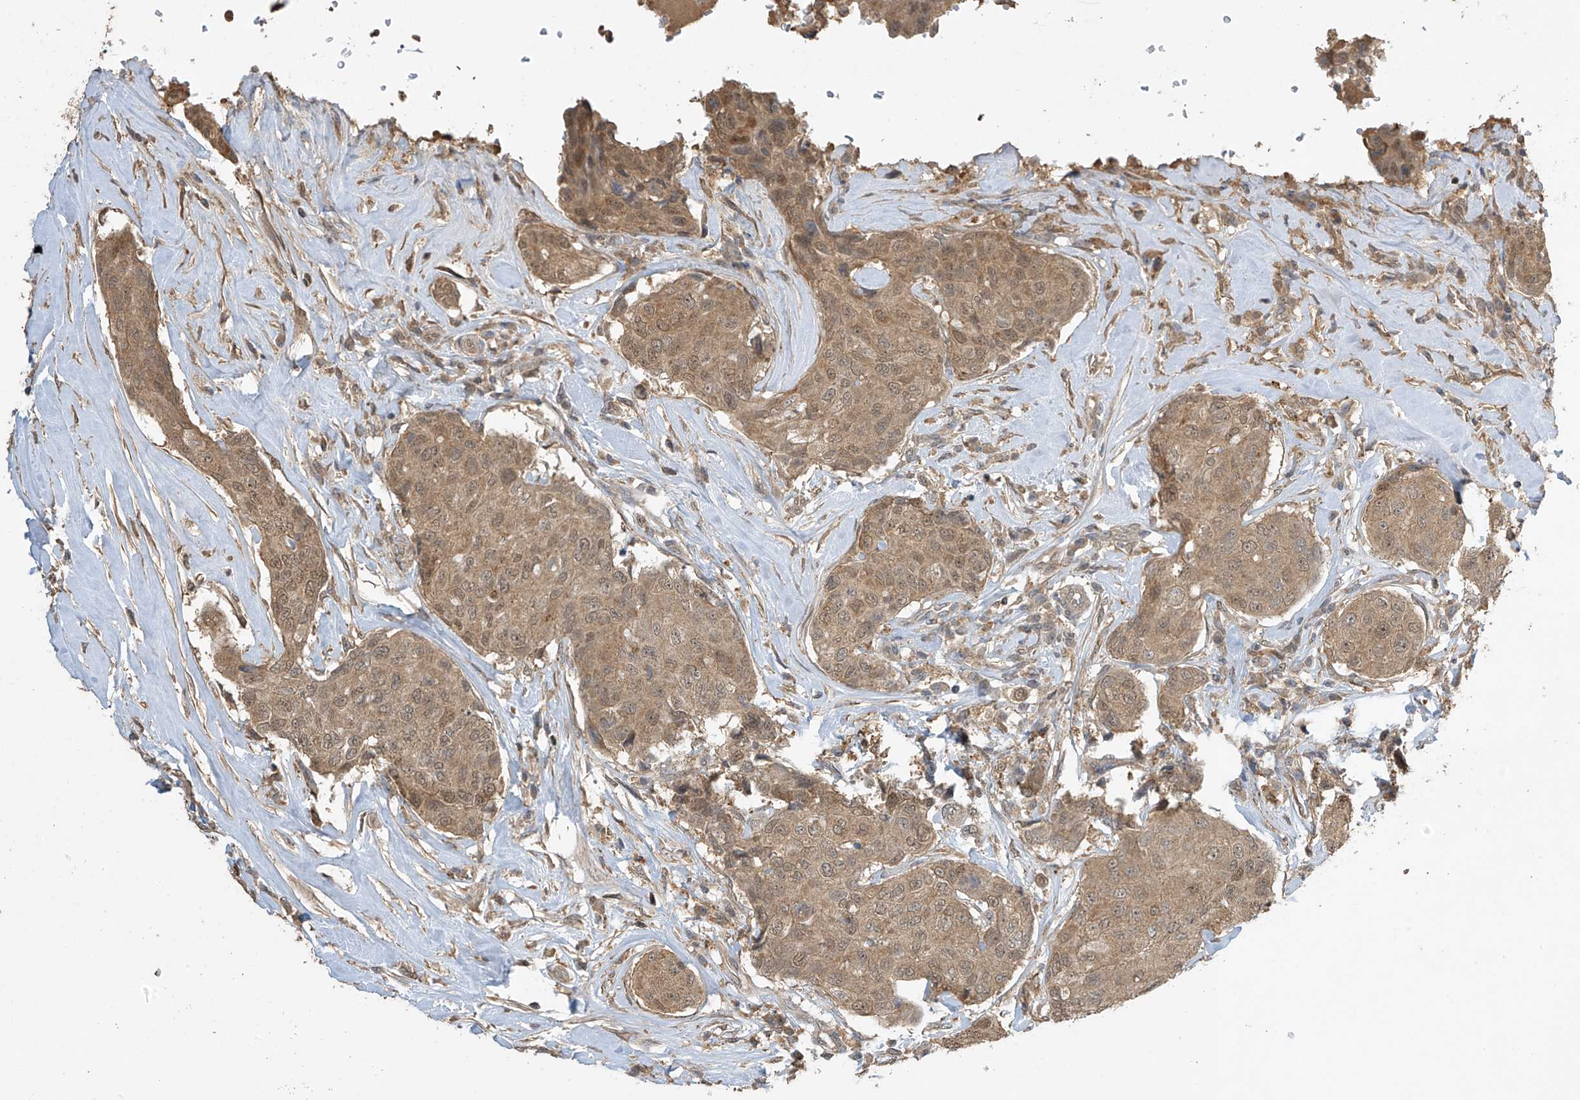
{"staining": {"intensity": "moderate", "quantity": ">75%", "location": "cytoplasmic/membranous,nuclear"}, "tissue": "breast cancer", "cell_type": "Tumor cells", "image_type": "cancer", "snomed": [{"axis": "morphology", "description": "Duct carcinoma"}, {"axis": "topography", "description": "Breast"}], "caption": "Brown immunohistochemical staining in breast invasive ductal carcinoma demonstrates moderate cytoplasmic/membranous and nuclear positivity in approximately >75% of tumor cells. (DAB IHC with brightfield microscopy, high magnification).", "gene": "SLFN14", "patient": {"sex": "female", "age": 80}}